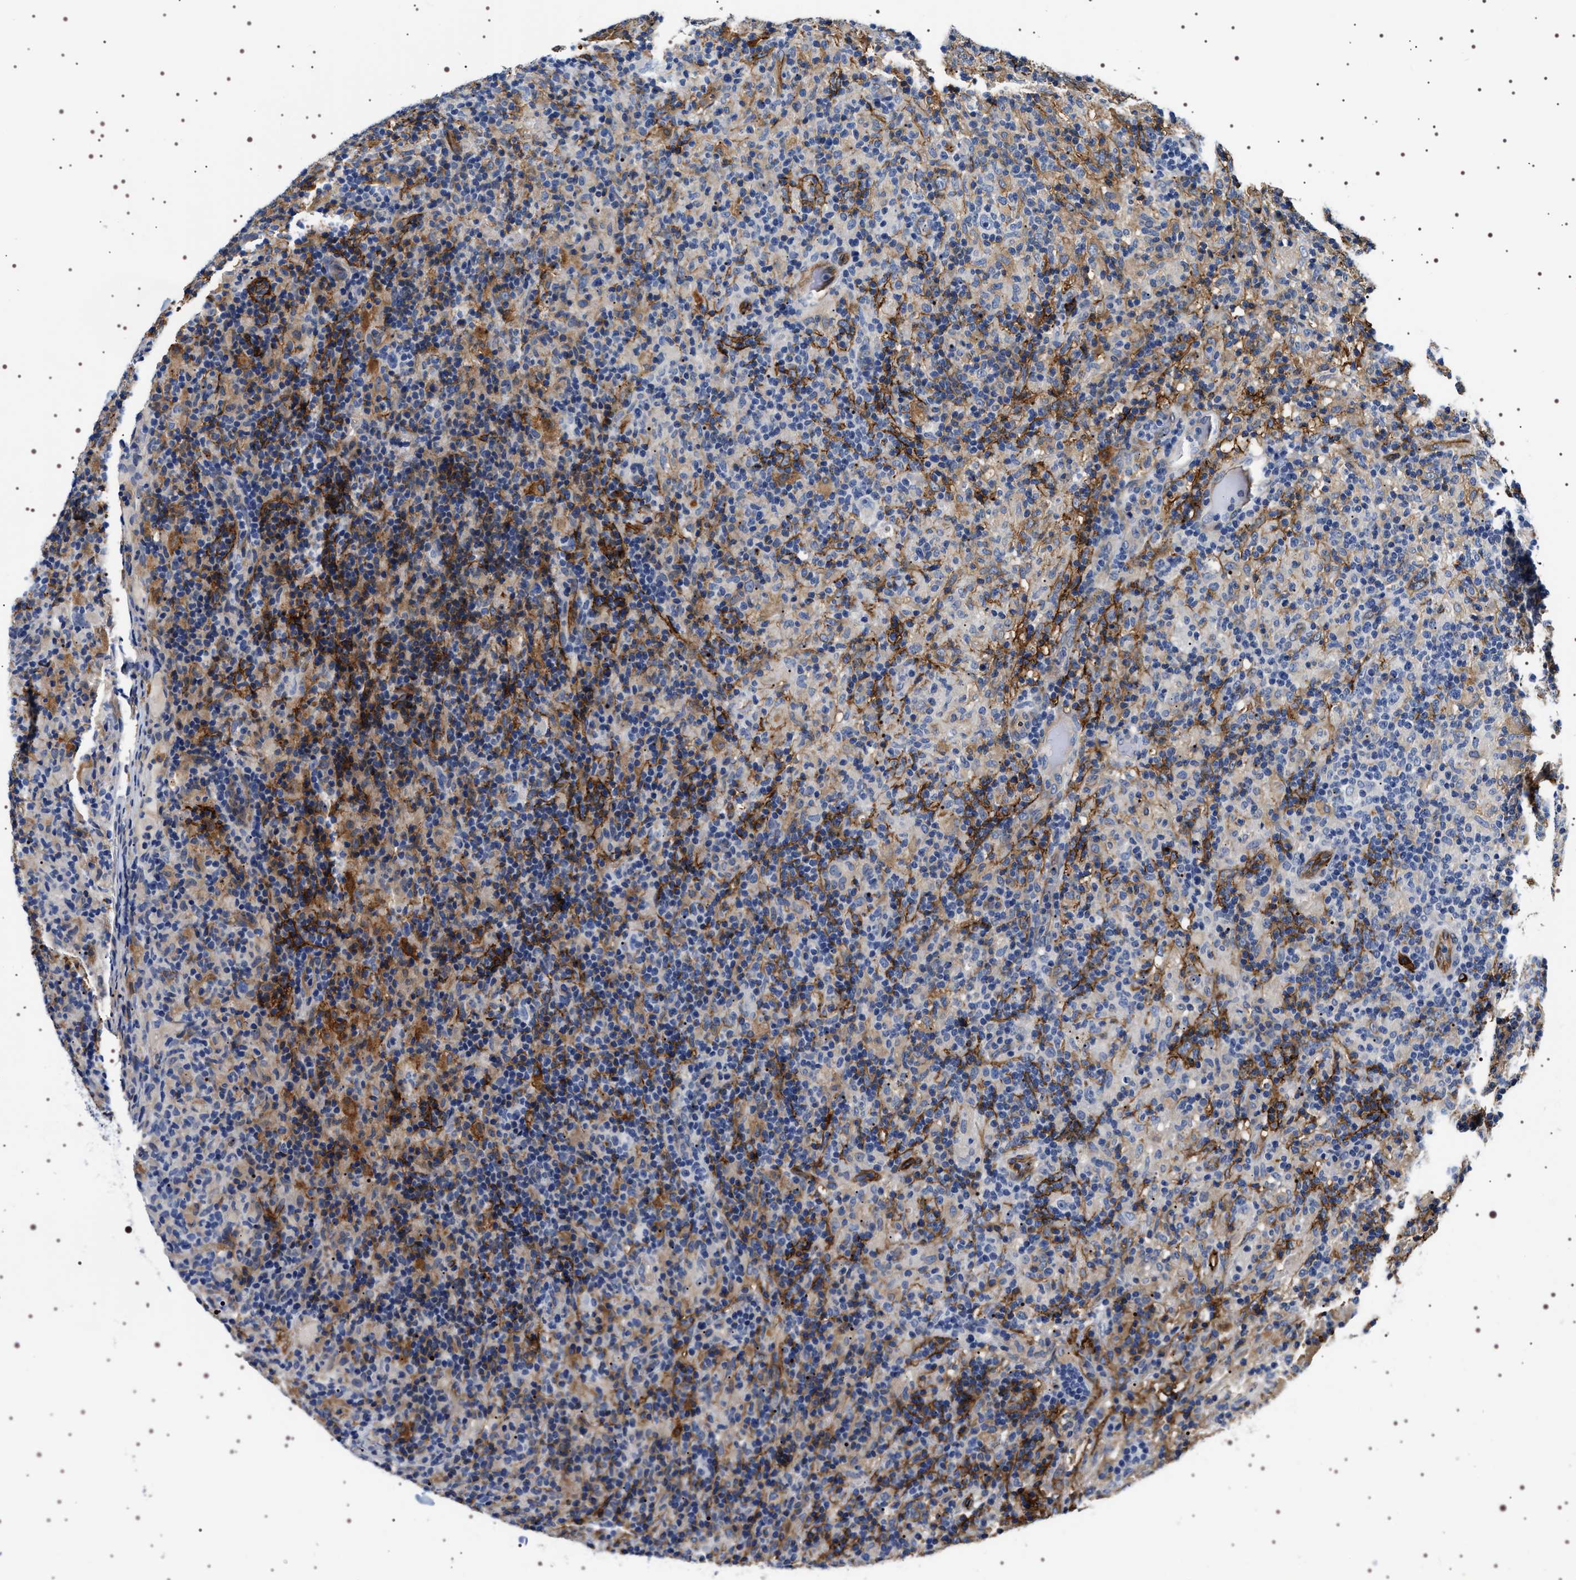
{"staining": {"intensity": "negative", "quantity": "none", "location": "none"}, "tissue": "lymphoma", "cell_type": "Tumor cells", "image_type": "cancer", "snomed": [{"axis": "morphology", "description": "Hodgkin's disease, NOS"}, {"axis": "topography", "description": "Lymph node"}], "caption": "Immunohistochemistry micrograph of neoplastic tissue: human Hodgkin's disease stained with DAB shows no significant protein positivity in tumor cells.", "gene": "ALPL", "patient": {"sex": "male", "age": 70}}